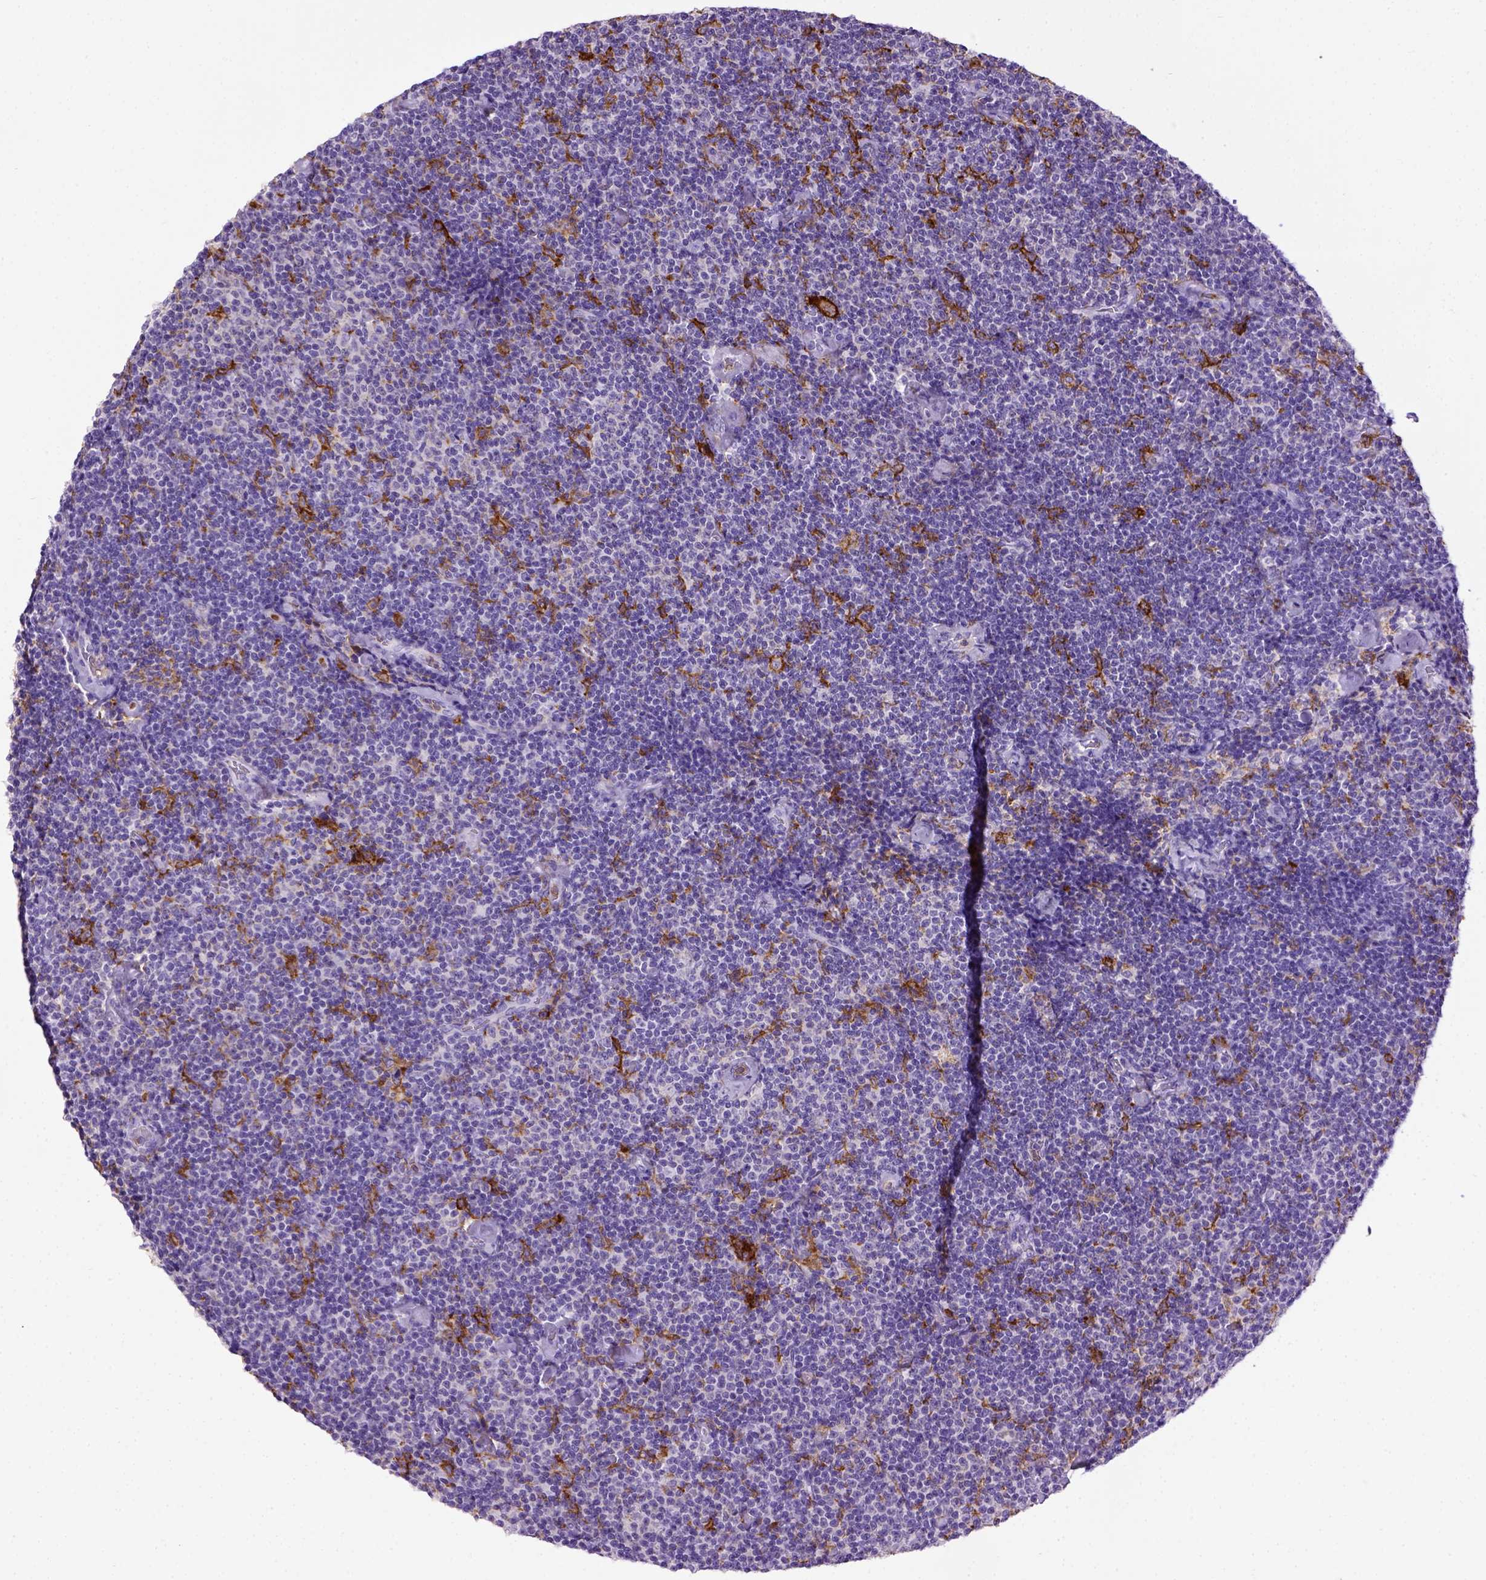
{"staining": {"intensity": "negative", "quantity": "none", "location": "none"}, "tissue": "lymphoma", "cell_type": "Tumor cells", "image_type": "cancer", "snomed": [{"axis": "morphology", "description": "Malignant lymphoma, non-Hodgkin's type, Low grade"}, {"axis": "topography", "description": "Lymph node"}], "caption": "A high-resolution histopathology image shows IHC staining of lymphoma, which shows no significant staining in tumor cells.", "gene": "ITGAX", "patient": {"sex": "male", "age": 81}}